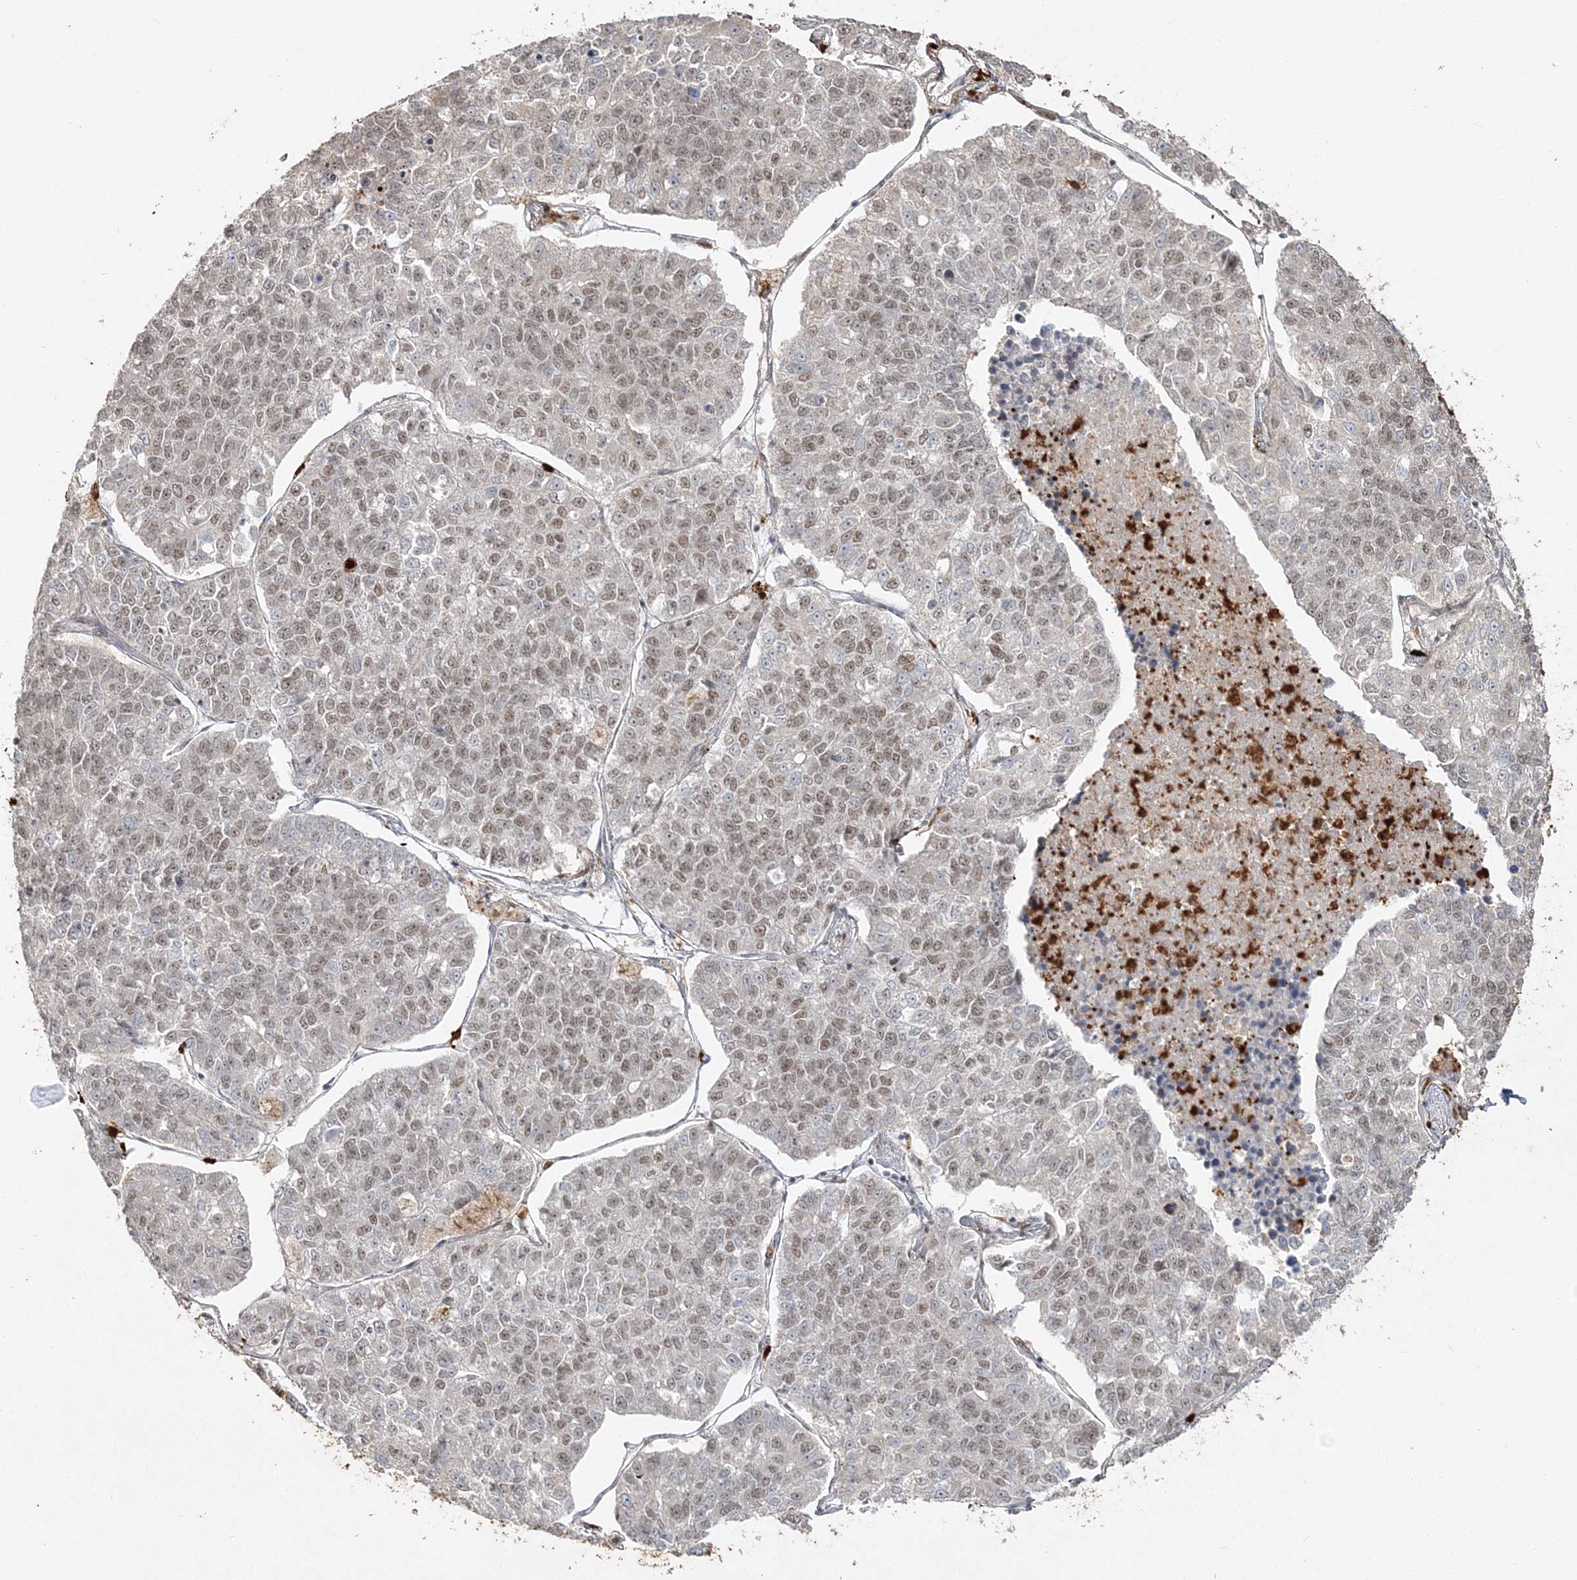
{"staining": {"intensity": "weak", "quantity": "25%-75%", "location": "nuclear"}, "tissue": "lung cancer", "cell_type": "Tumor cells", "image_type": "cancer", "snomed": [{"axis": "morphology", "description": "Adenocarcinoma, NOS"}, {"axis": "topography", "description": "Lung"}], "caption": "DAB (3,3'-diaminobenzidine) immunohistochemical staining of adenocarcinoma (lung) demonstrates weak nuclear protein positivity in about 25%-75% of tumor cells. (DAB IHC with brightfield microscopy, high magnification).", "gene": "QRICH1", "patient": {"sex": "male", "age": 49}}